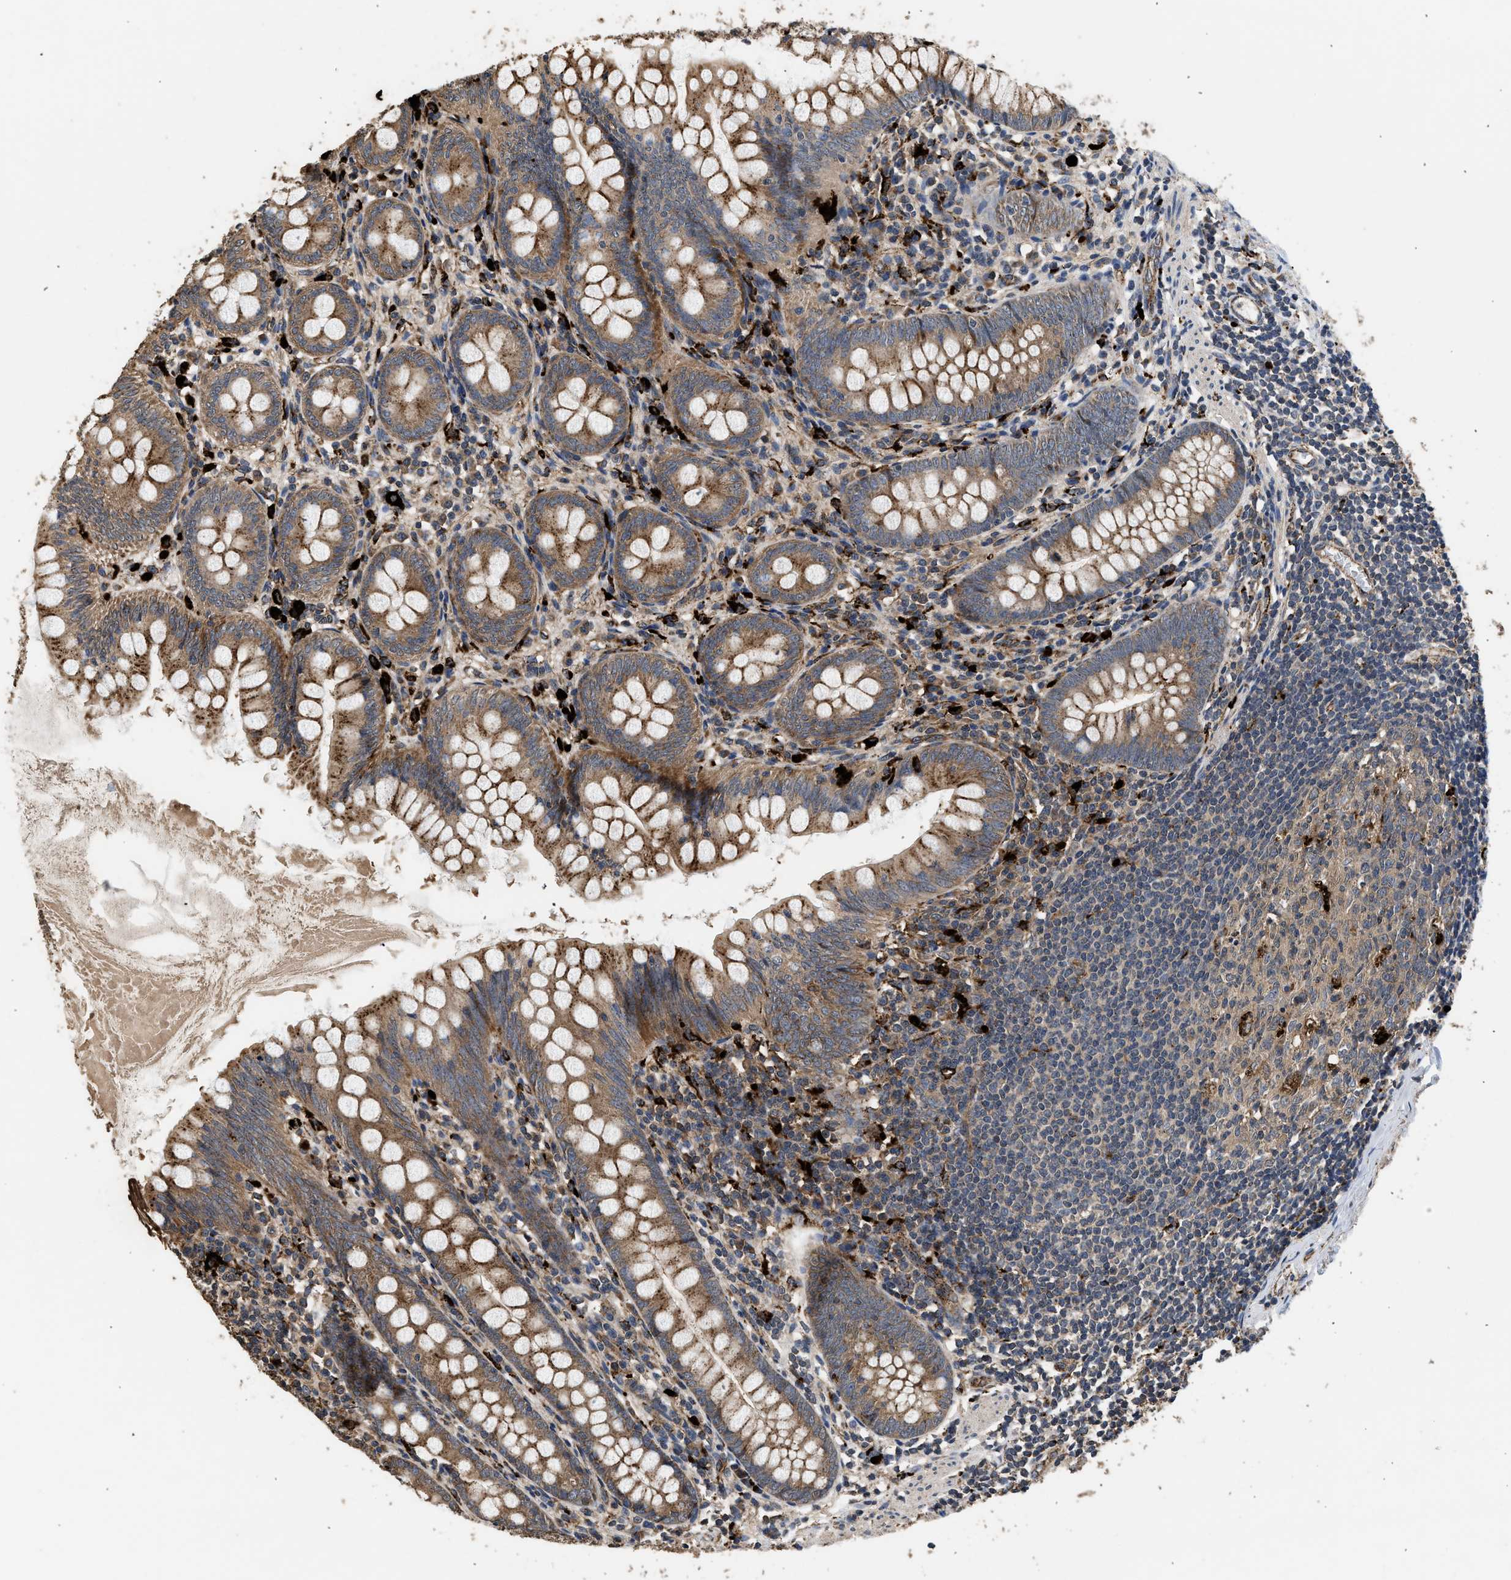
{"staining": {"intensity": "moderate", "quantity": ">75%", "location": "cytoplasmic/membranous"}, "tissue": "appendix", "cell_type": "Glandular cells", "image_type": "normal", "snomed": [{"axis": "morphology", "description": "Normal tissue, NOS"}, {"axis": "topography", "description": "Appendix"}], "caption": "Immunohistochemistry (DAB (3,3'-diaminobenzidine)) staining of unremarkable human appendix demonstrates moderate cytoplasmic/membranous protein staining in approximately >75% of glandular cells.", "gene": "CTSV", "patient": {"sex": "female", "age": 77}}